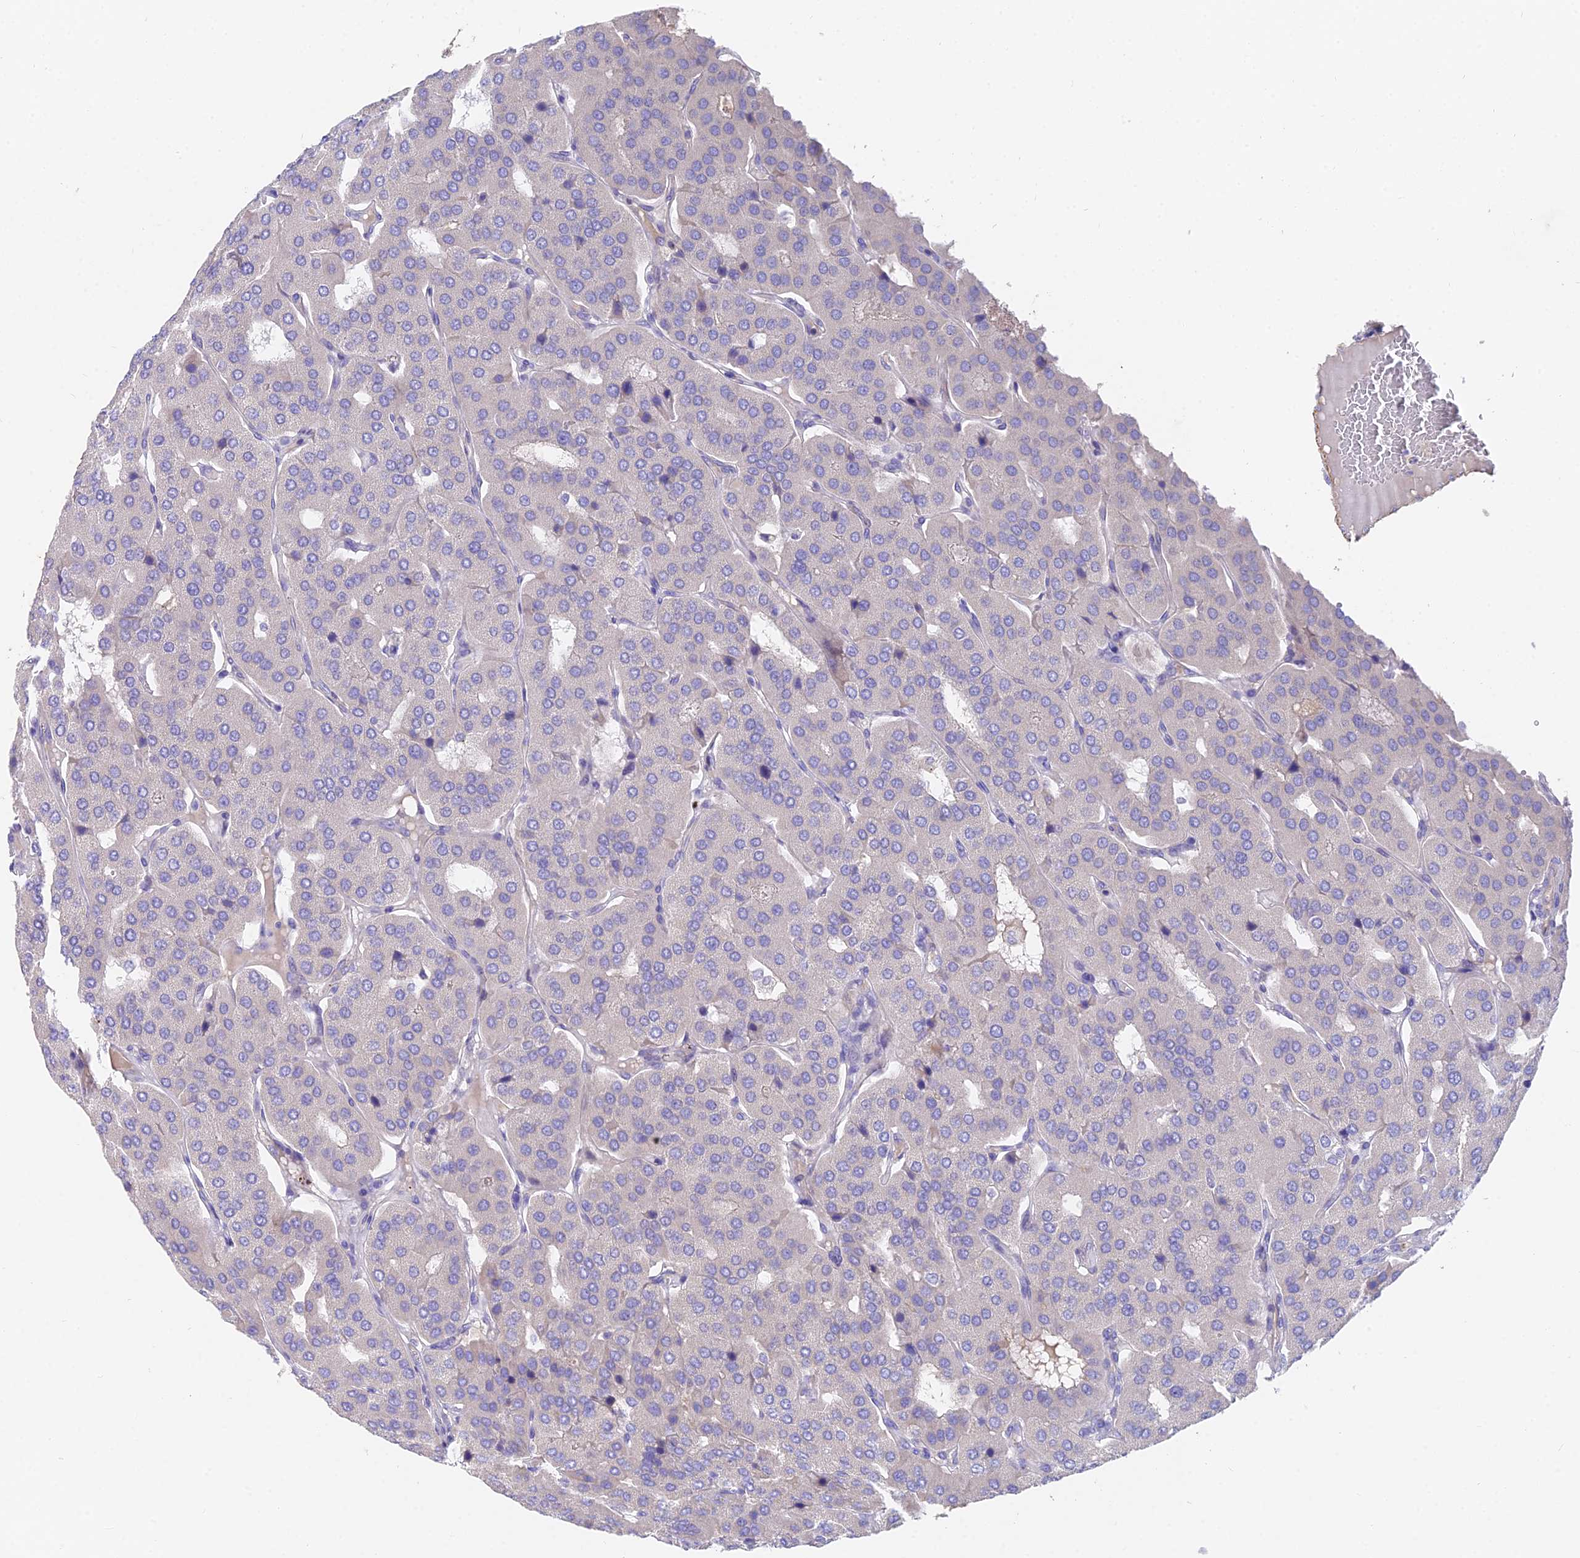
{"staining": {"intensity": "negative", "quantity": "none", "location": "none"}, "tissue": "parathyroid gland", "cell_type": "Glandular cells", "image_type": "normal", "snomed": [{"axis": "morphology", "description": "Normal tissue, NOS"}, {"axis": "morphology", "description": "Adenoma, NOS"}, {"axis": "topography", "description": "Parathyroid gland"}], "caption": "This is a micrograph of immunohistochemistry (IHC) staining of benign parathyroid gland, which shows no staining in glandular cells.", "gene": "FAM168B", "patient": {"sex": "female", "age": 86}}